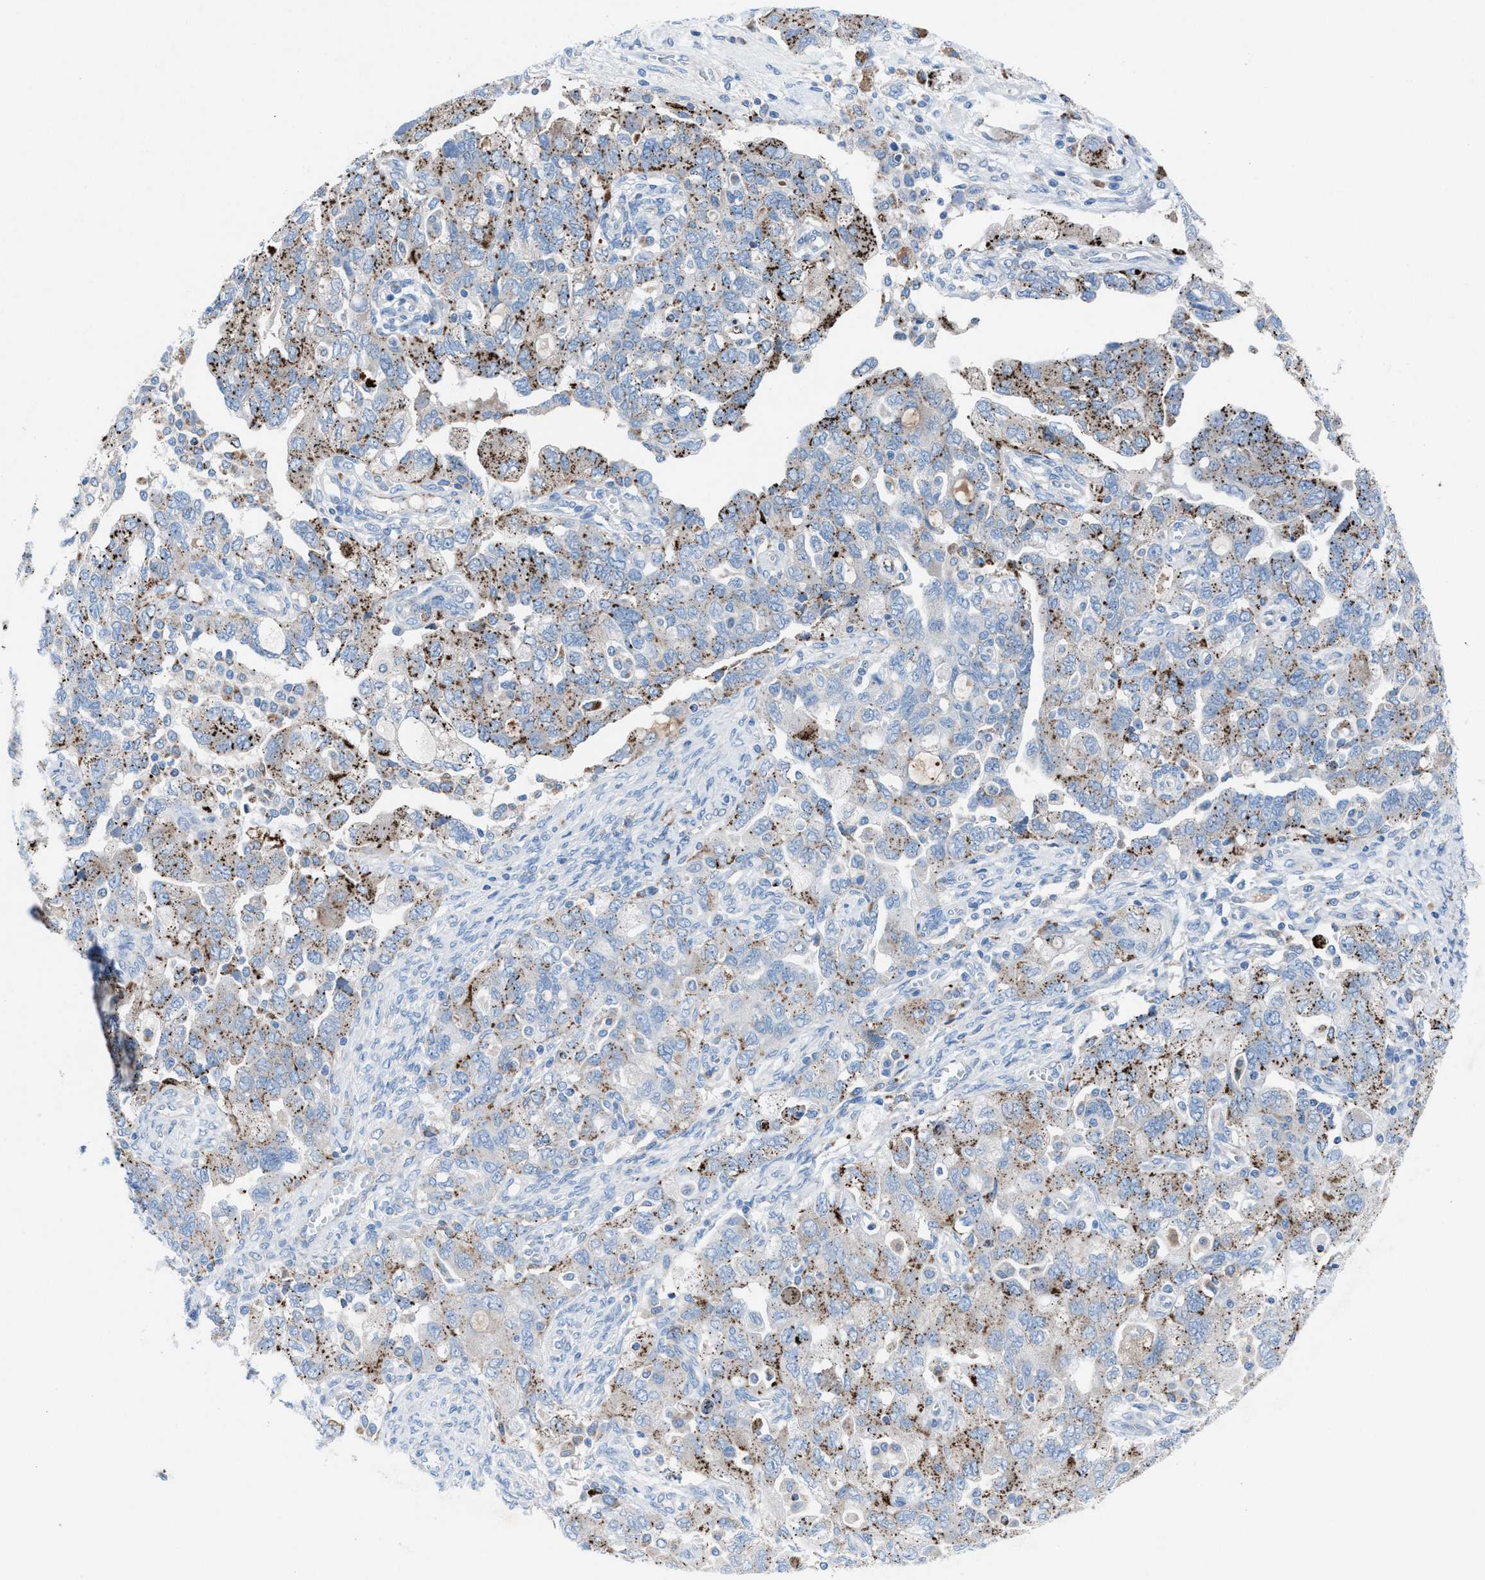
{"staining": {"intensity": "moderate", "quantity": "25%-75%", "location": "cytoplasmic/membranous"}, "tissue": "ovarian cancer", "cell_type": "Tumor cells", "image_type": "cancer", "snomed": [{"axis": "morphology", "description": "Carcinoma, NOS"}, {"axis": "morphology", "description": "Cystadenocarcinoma, serous, NOS"}, {"axis": "topography", "description": "Ovary"}], "caption": "High-power microscopy captured an immunohistochemistry histopathology image of ovarian cancer, revealing moderate cytoplasmic/membranous expression in about 25%-75% of tumor cells.", "gene": "CD1B", "patient": {"sex": "female", "age": 69}}